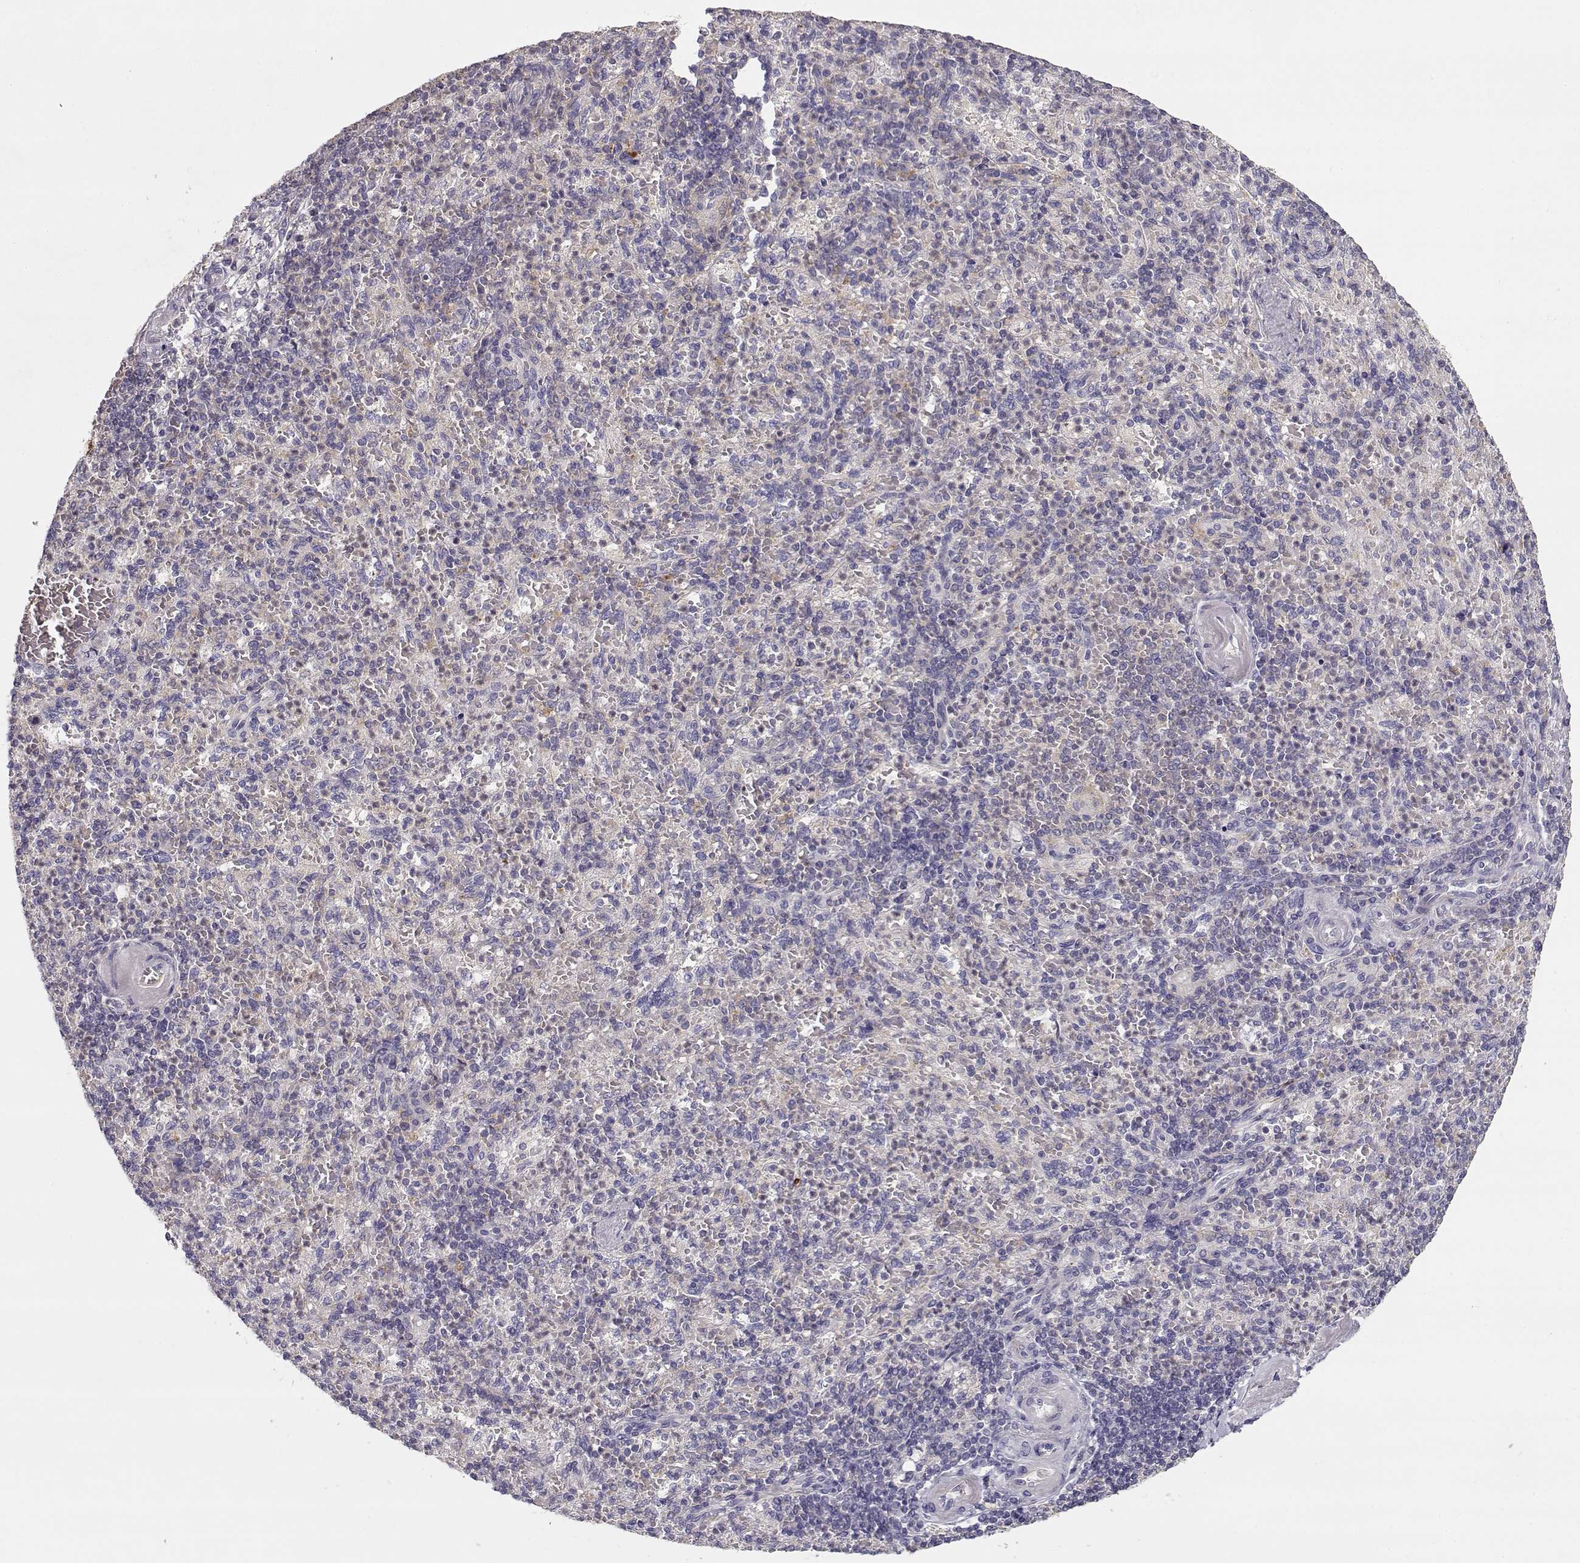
{"staining": {"intensity": "moderate", "quantity": "25%-75%", "location": "cytoplasmic/membranous"}, "tissue": "spleen", "cell_type": "Cells in red pulp", "image_type": "normal", "snomed": [{"axis": "morphology", "description": "Normal tissue, NOS"}, {"axis": "topography", "description": "Spleen"}], "caption": "Spleen stained with DAB (3,3'-diaminobenzidine) IHC reveals medium levels of moderate cytoplasmic/membranous expression in approximately 25%-75% of cells in red pulp. (DAB (3,3'-diaminobenzidine) IHC with brightfield microscopy, high magnification).", "gene": "VAV1", "patient": {"sex": "female", "age": 74}}